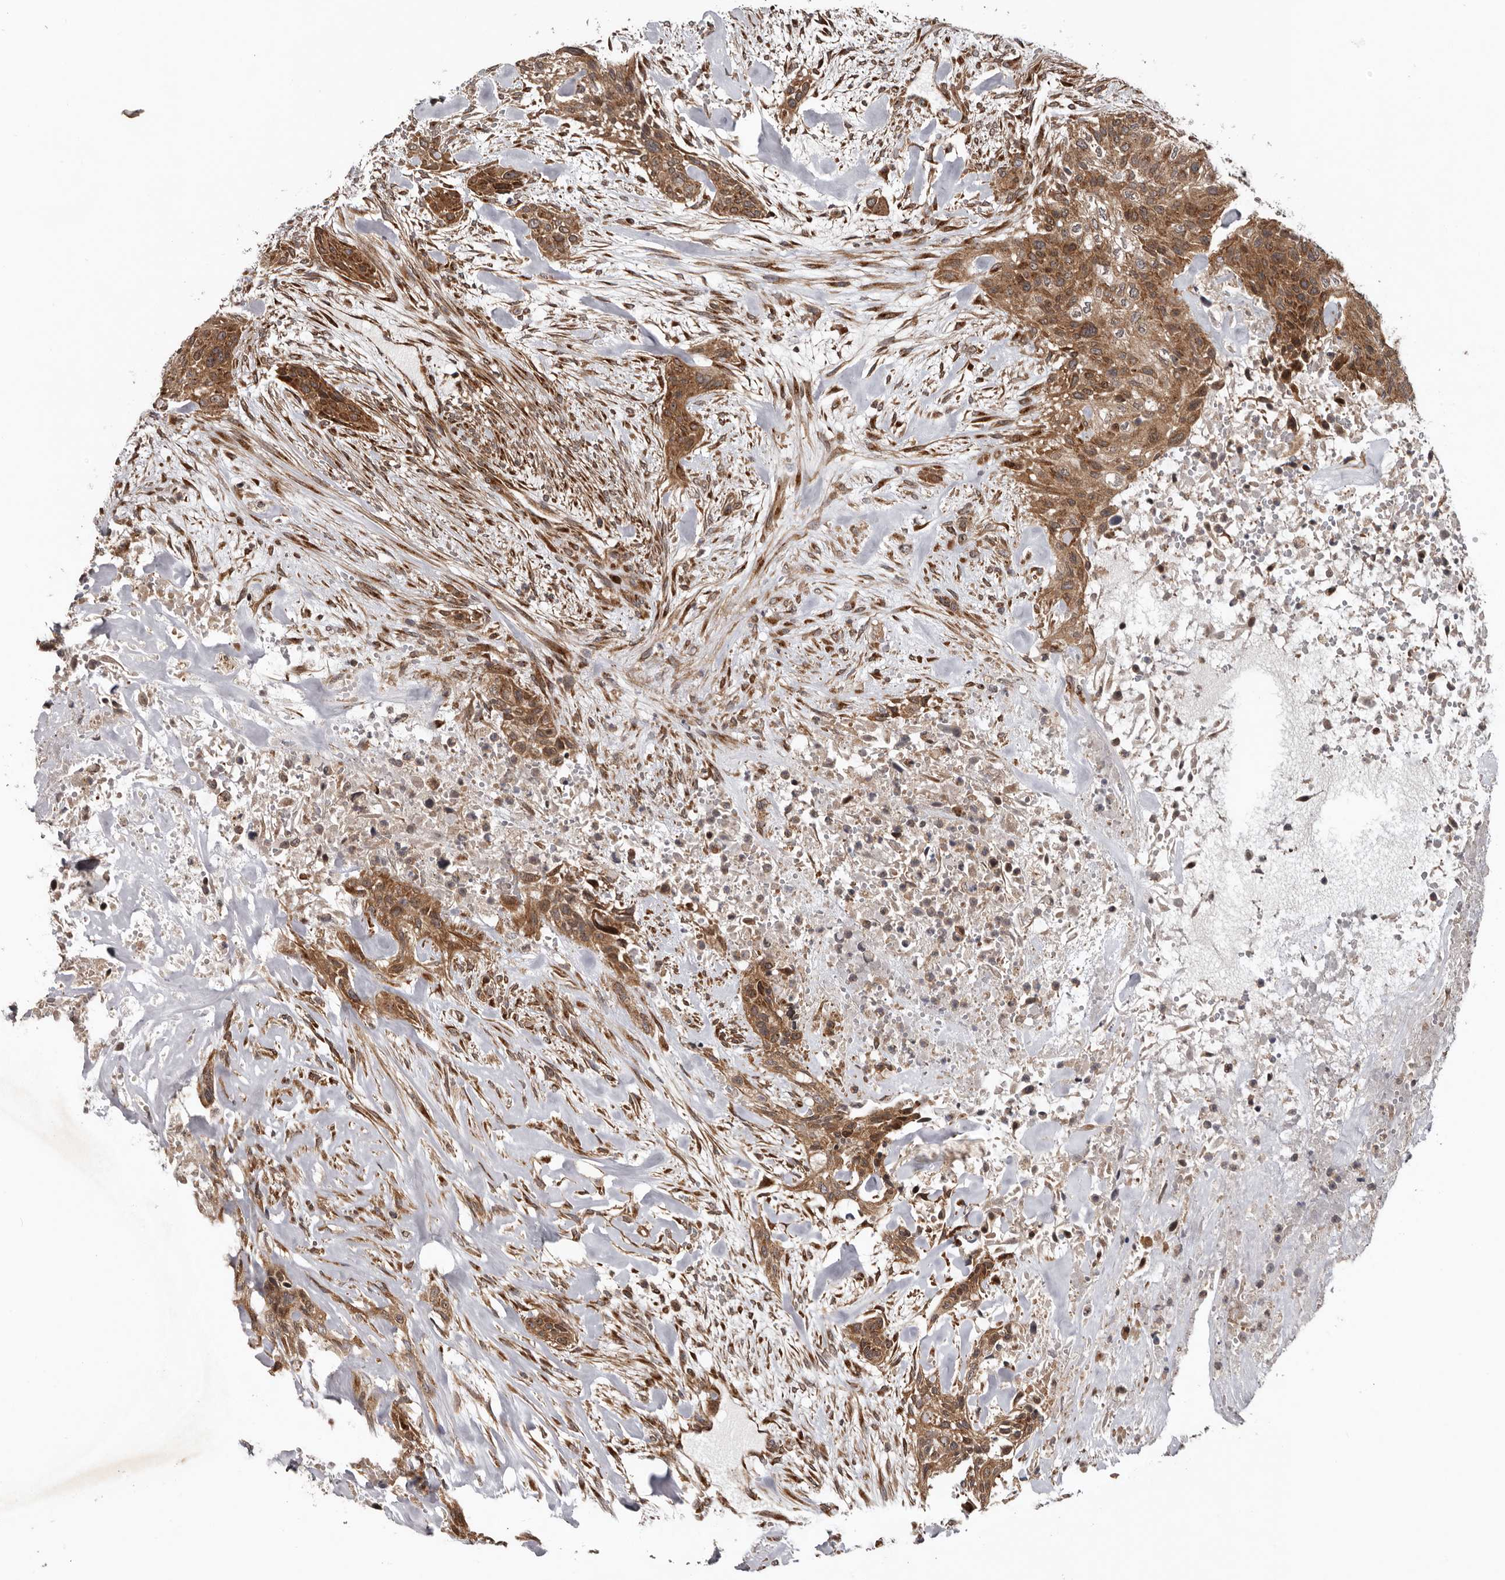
{"staining": {"intensity": "moderate", "quantity": ">75%", "location": "cytoplasmic/membranous"}, "tissue": "urothelial cancer", "cell_type": "Tumor cells", "image_type": "cancer", "snomed": [{"axis": "morphology", "description": "Urothelial carcinoma, High grade"}, {"axis": "topography", "description": "Urinary bladder"}], "caption": "A medium amount of moderate cytoplasmic/membranous expression is appreciated in about >75% of tumor cells in urothelial cancer tissue.", "gene": "CCDC190", "patient": {"sex": "male", "age": 35}}